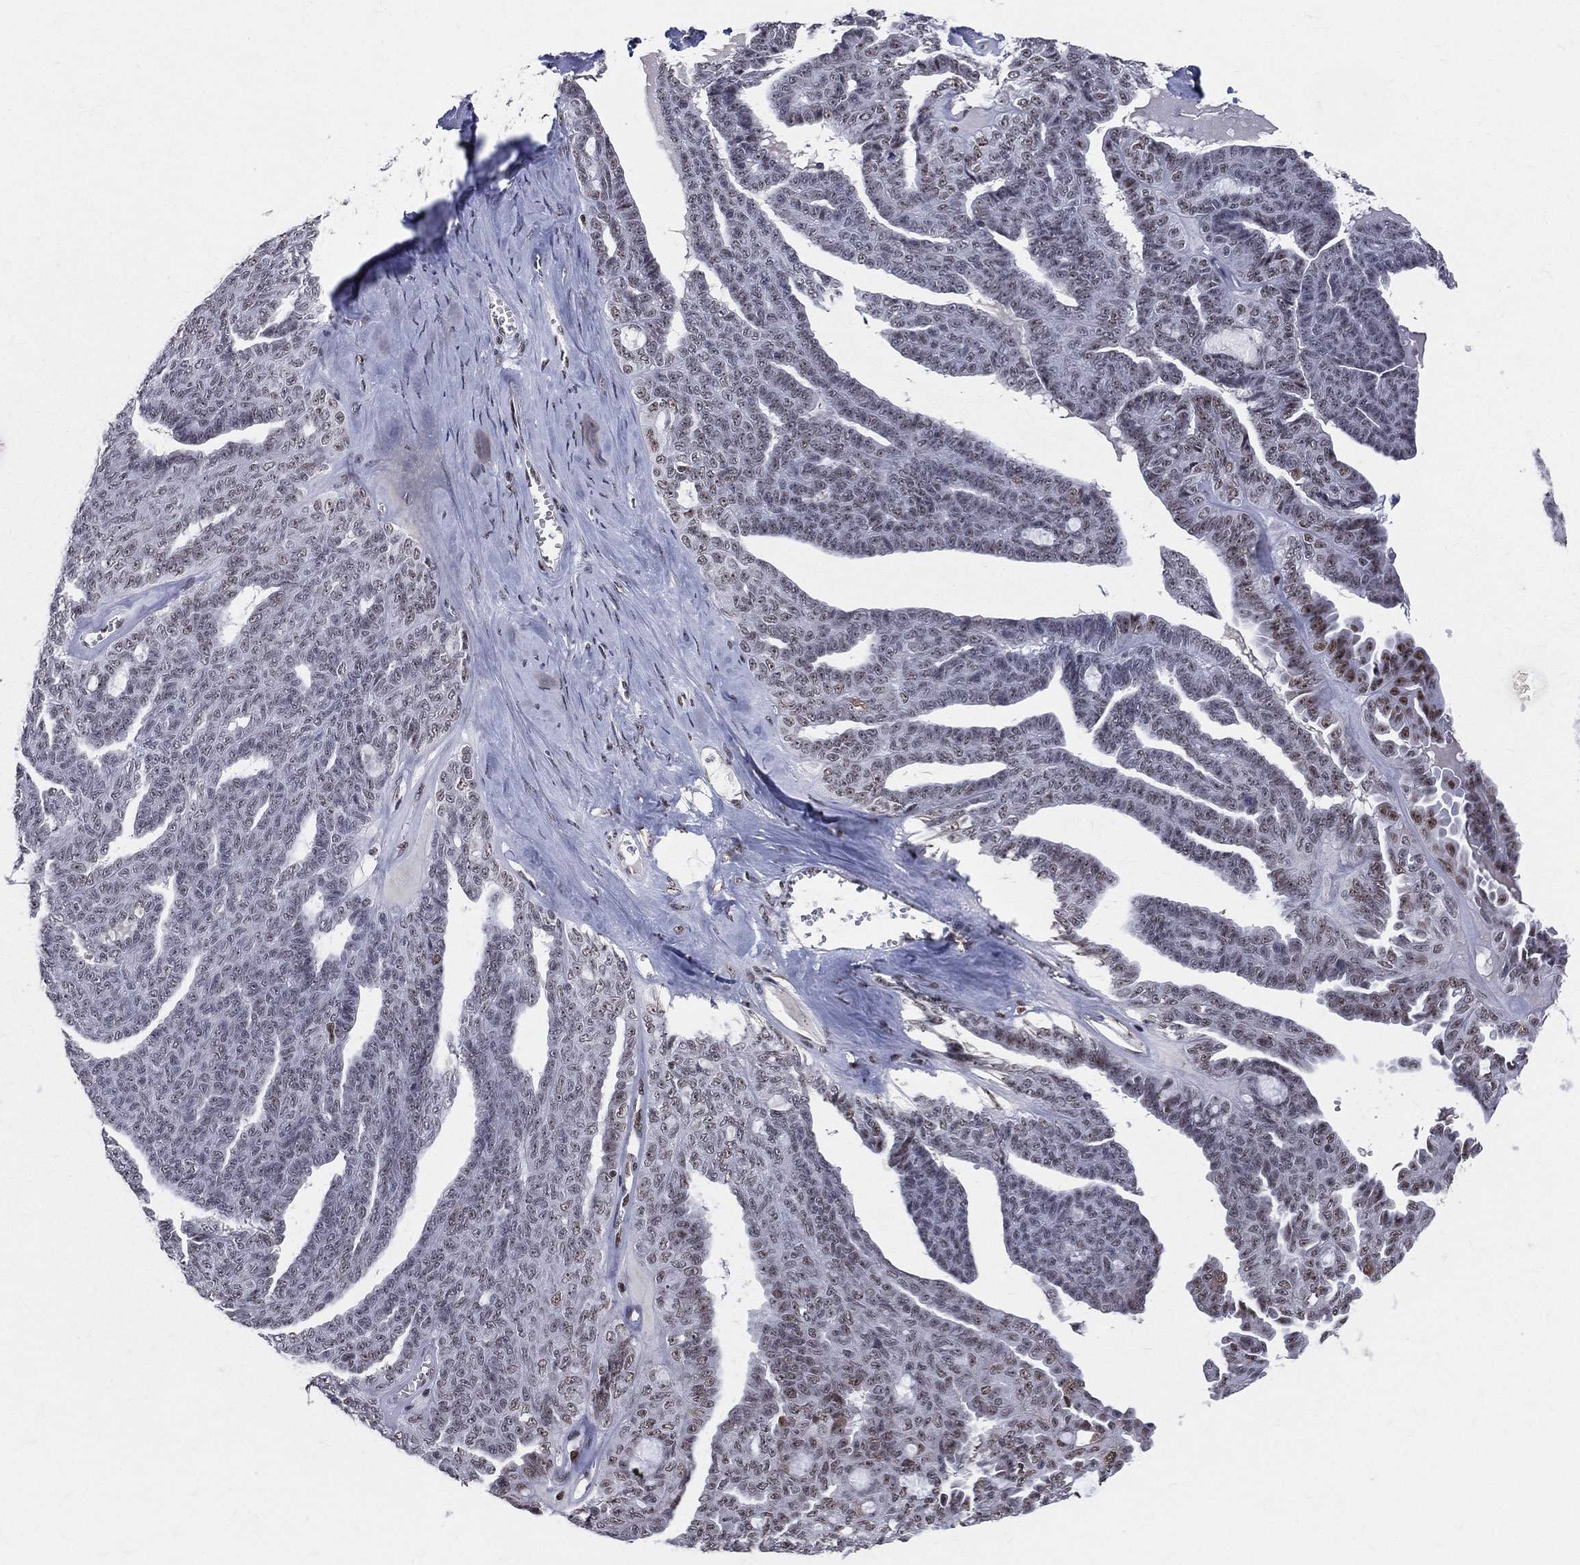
{"staining": {"intensity": "moderate", "quantity": "<25%", "location": "nuclear"}, "tissue": "ovarian cancer", "cell_type": "Tumor cells", "image_type": "cancer", "snomed": [{"axis": "morphology", "description": "Cystadenocarcinoma, serous, NOS"}, {"axis": "topography", "description": "Ovary"}], "caption": "IHC of ovarian serous cystadenocarcinoma reveals low levels of moderate nuclear positivity in about <25% of tumor cells. The staining was performed using DAB (3,3'-diaminobenzidine), with brown indicating positive protein expression. Nuclei are stained blue with hematoxylin.", "gene": "CDK7", "patient": {"sex": "female", "age": 71}}